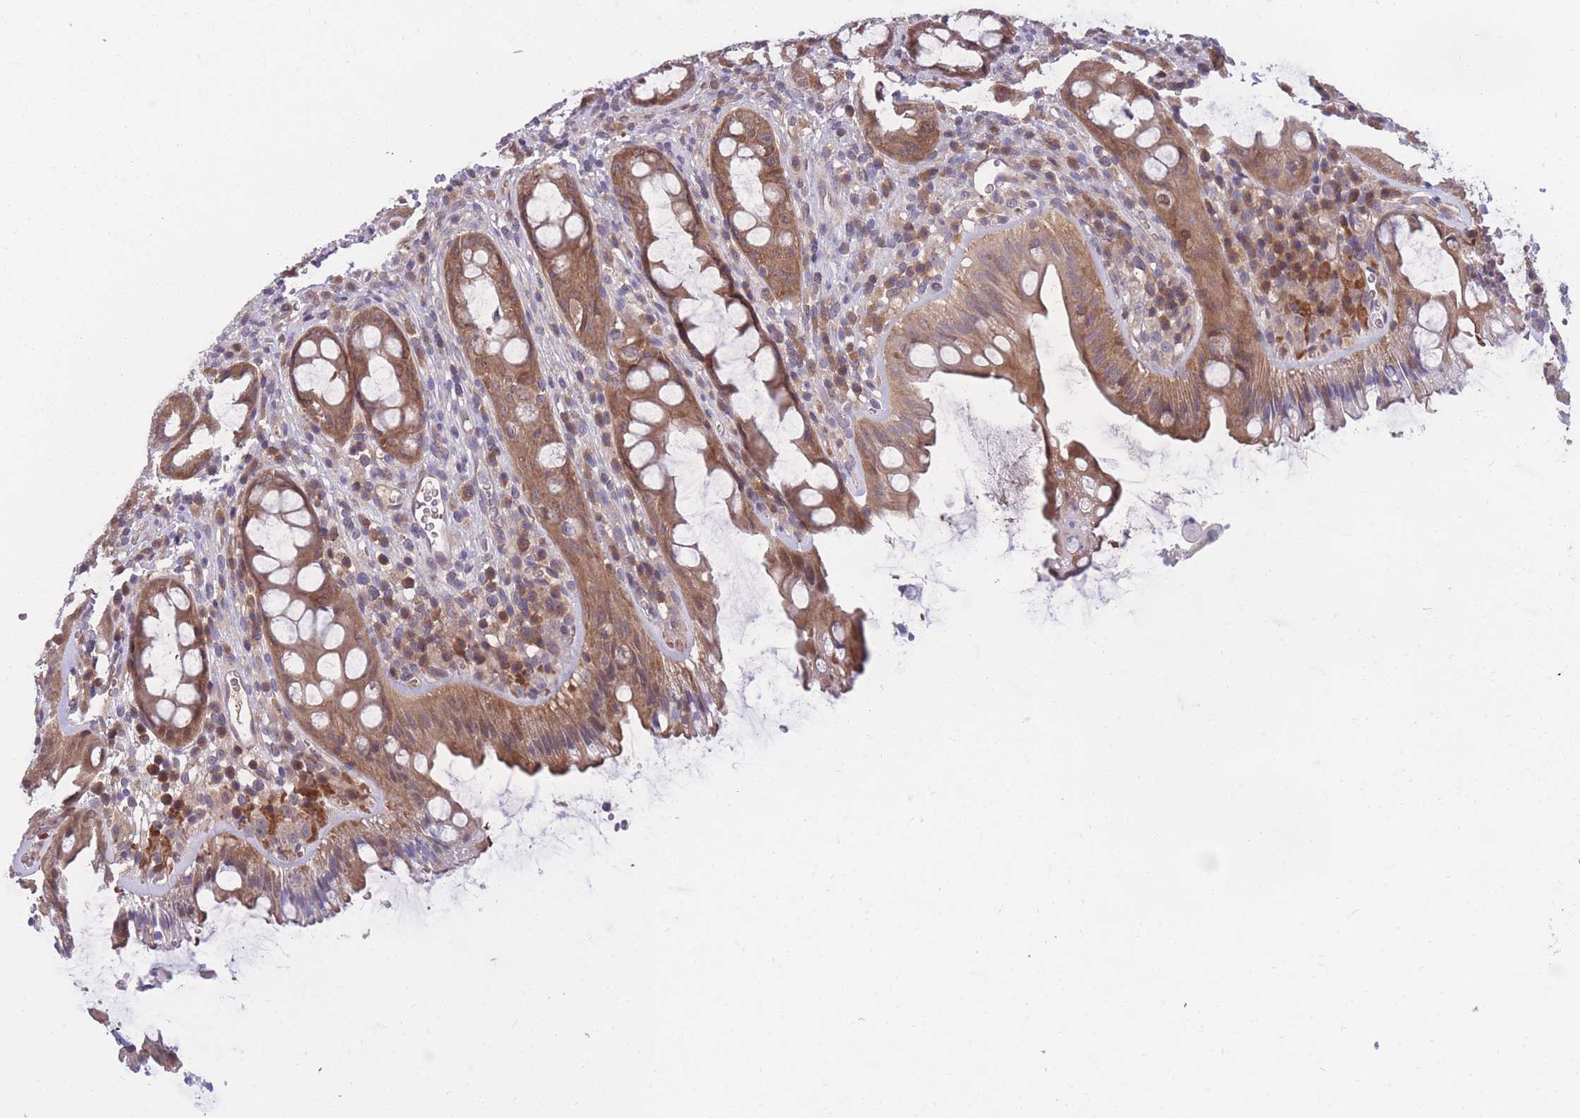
{"staining": {"intensity": "moderate", "quantity": ">75%", "location": "cytoplasmic/membranous"}, "tissue": "rectum", "cell_type": "Glandular cells", "image_type": "normal", "snomed": [{"axis": "morphology", "description": "Normal tissue, NOS"}, {"axis": "topography", "description": "Rectum"}], "caption": "Human rectum stained with a brown dye exhibits moderate cytoplasmic/membranous positive expression in approximately >75% of glandular cells.", "gene": "UBE2NL", "patient": {"sex": "female", "age": 57}}